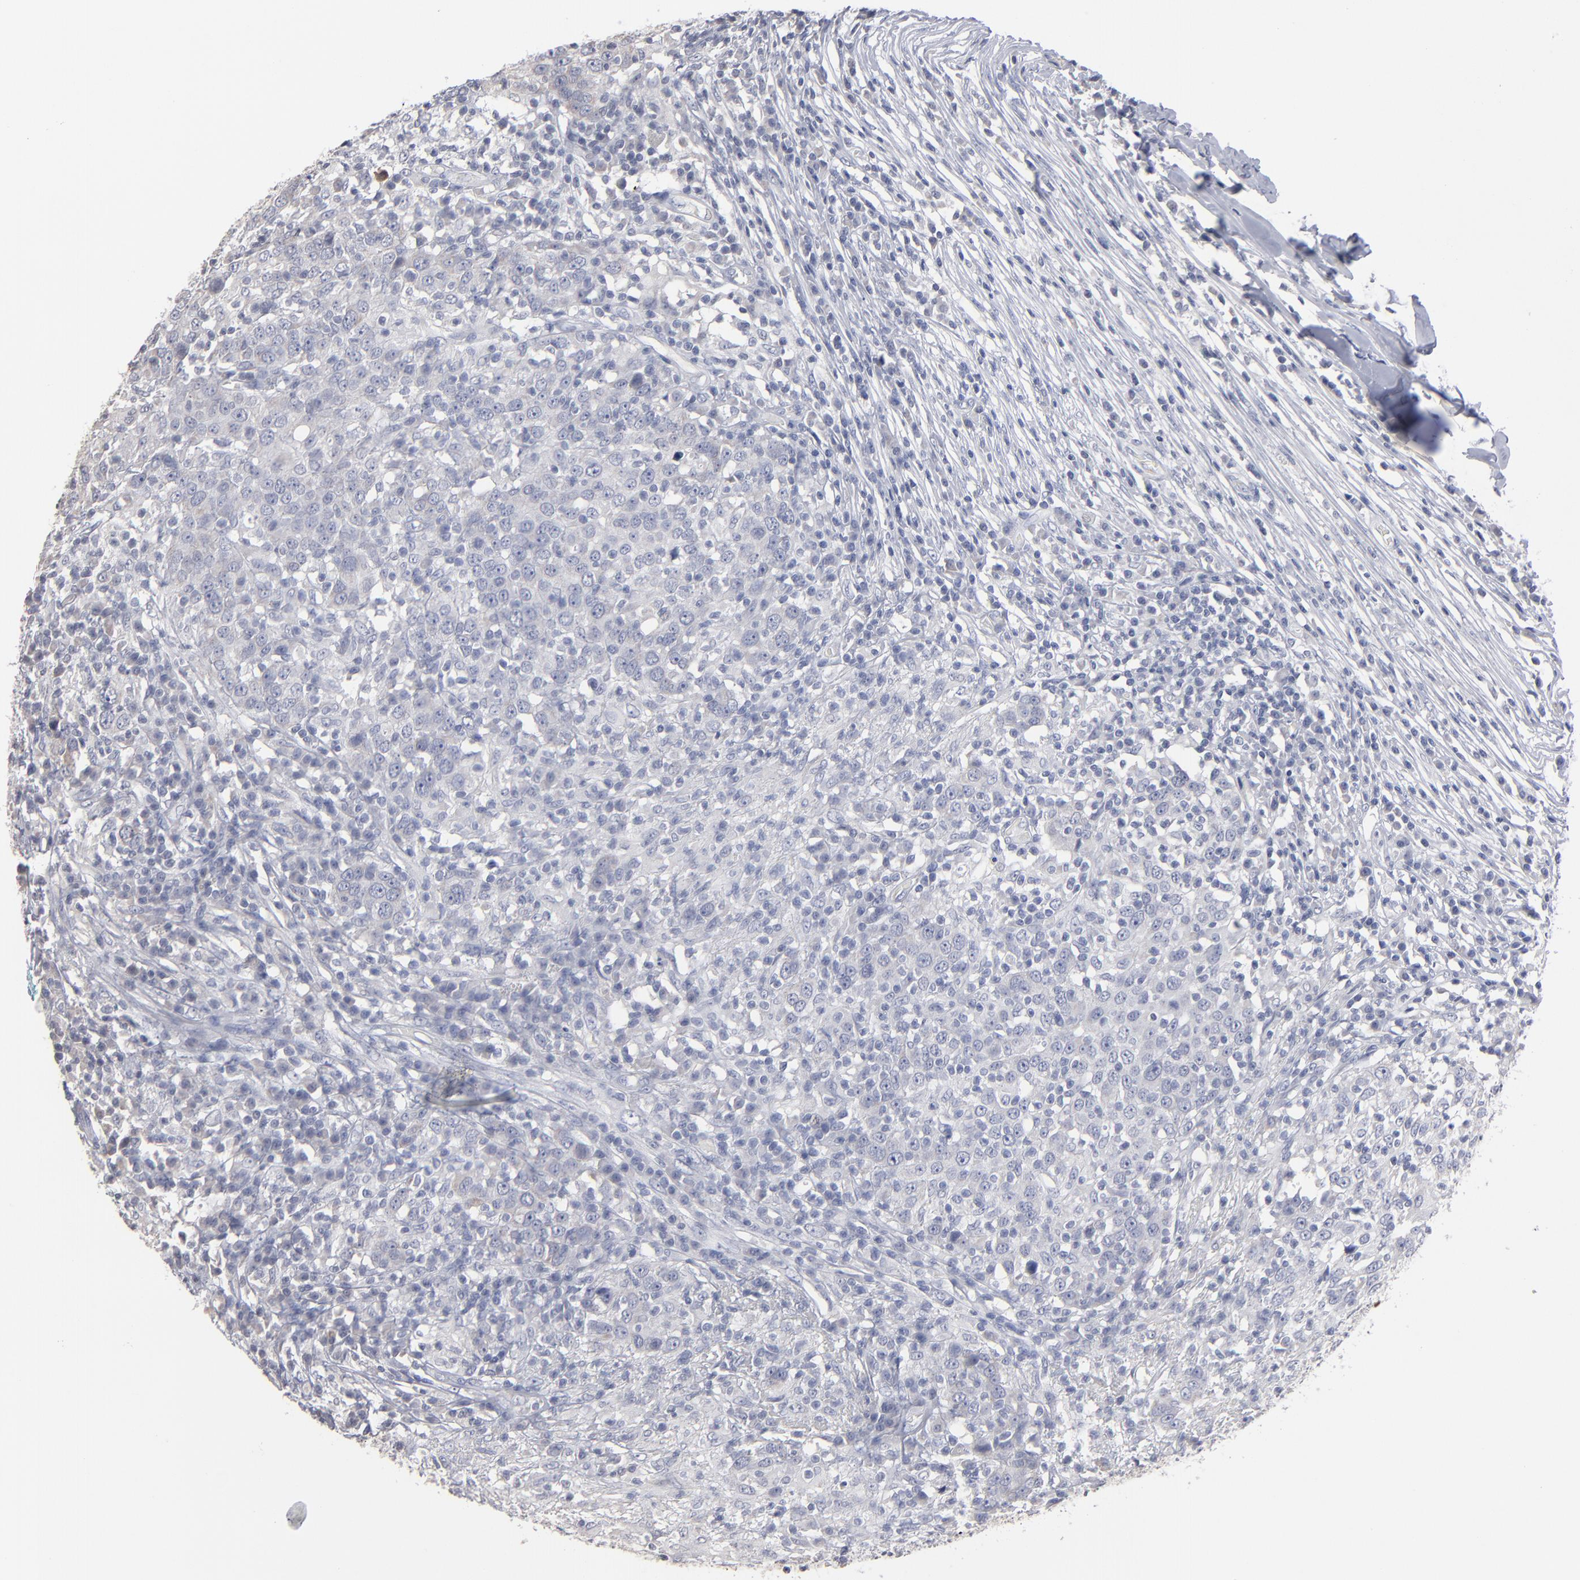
{"staining": {"intensity": "negative", "quantity": "none", "location": "none"}, "tissue": "head and neck cancer", "cell_type": "Tumor cells", "image_type": "cancer", "snomed": [{"axis": "morphology", "description": "Adenocarcinoma, NOS"}, {"axis": "topography", "description": "Salivary gland"}, {"axis": "topography", "description": "Head-Neck"}], "caption": "Immunohistochemical staining of head and neck cancer displays no significant positivity in tumor cells.", "gene": "RPH3A", "patient": {"sex": "female", "age": 65}}